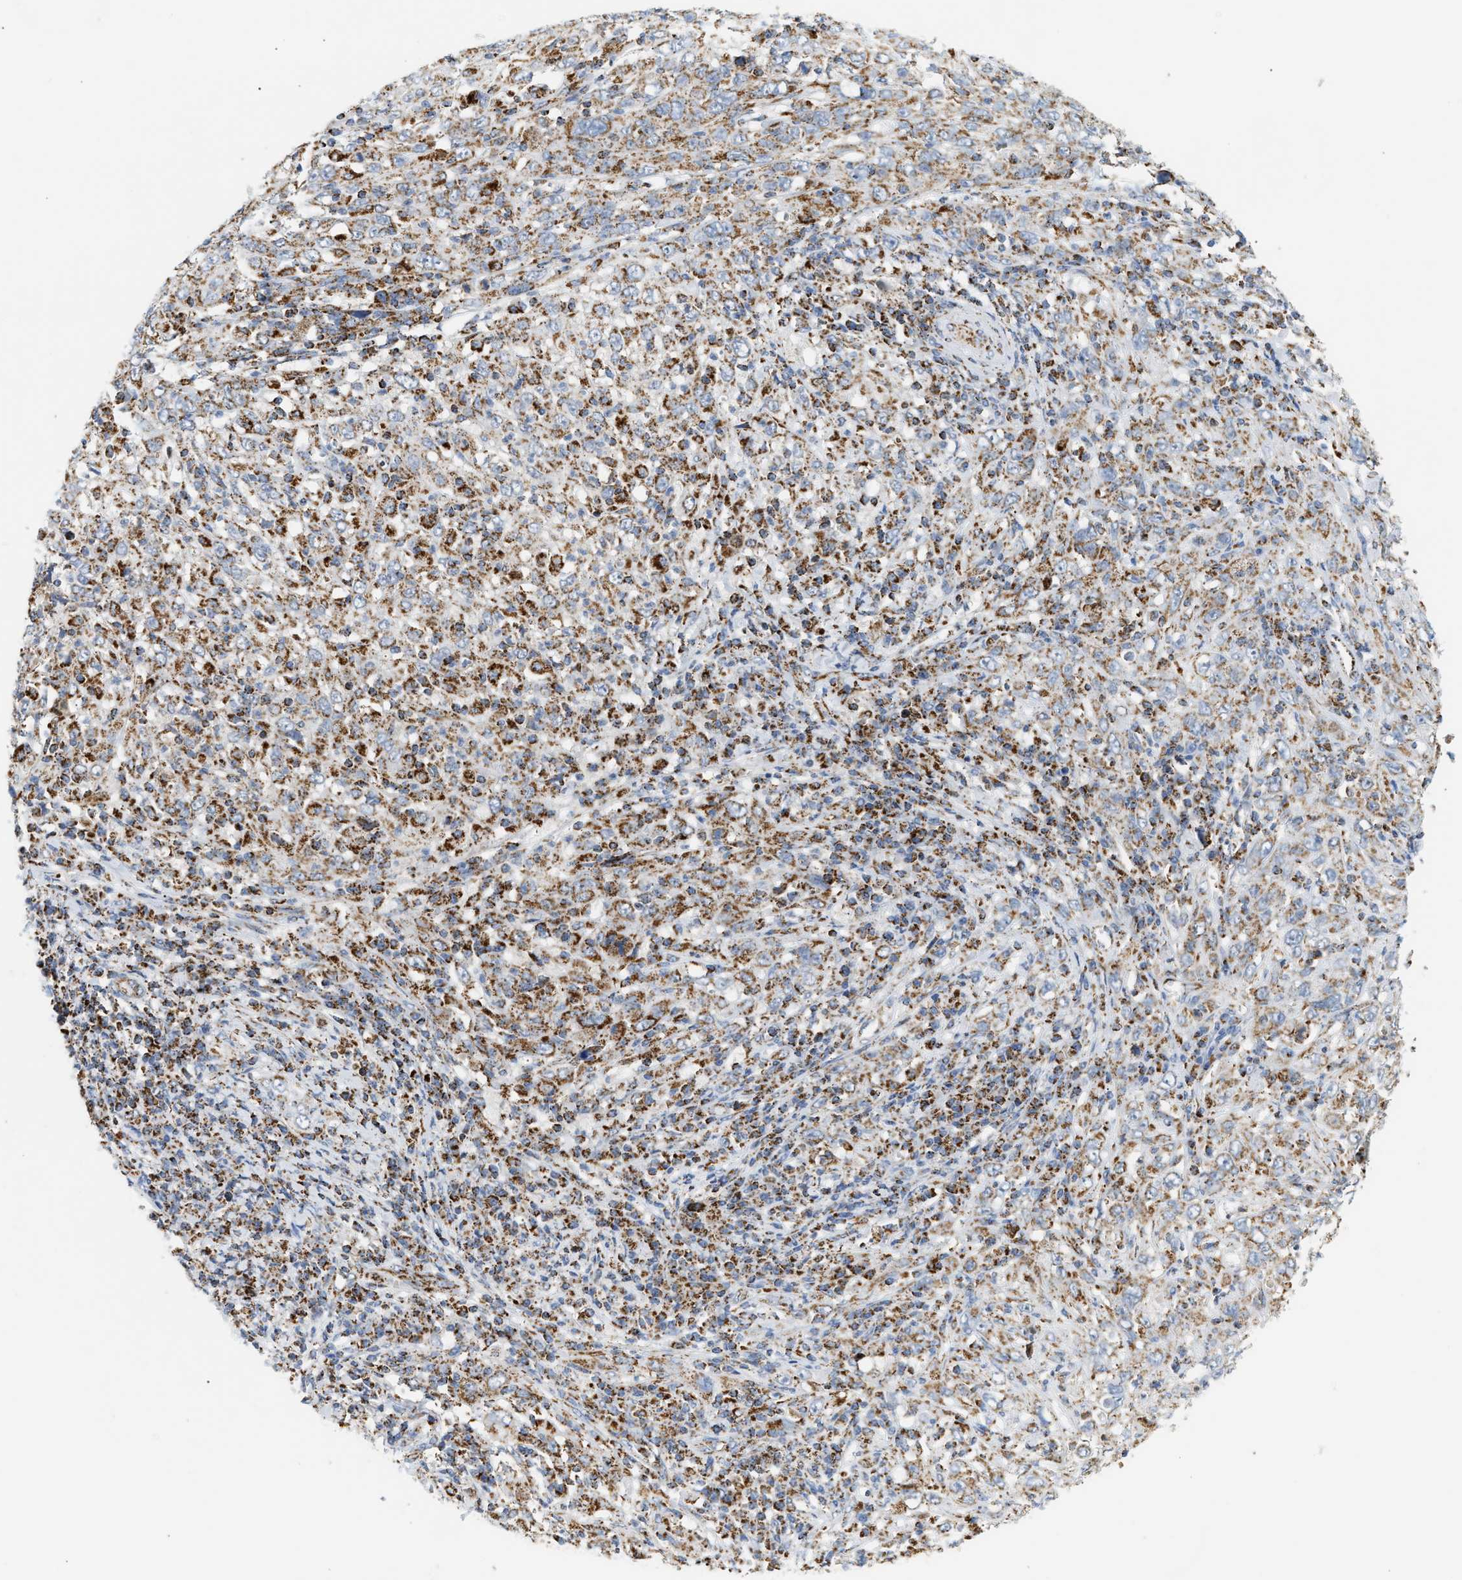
{"staining": {"intensity": "moderate", "quantity": ">75%", "location": "cytoplasmic/membranous"}, "tissue": "cervical cancer", "cell_type": "Tumor cells", "image_type": "cancer", "snomed": [{"axis": "morphology", "description": "Squamous cell carcinoma, NOS"}, {"axis": "topography", "description": "Cervix"}], "caption": "This histopathology image demonstrates cervical squamous cell carcinoma stained with immunohistochemistry (IHC) to label a protein in brown. The cytoplasmic/membranous of tumor cells show moderate positivity for the protein. Nuclei are counter-stained blue.", "gene": "OGDH", "patient": {"sex": "female", "age": 46}}